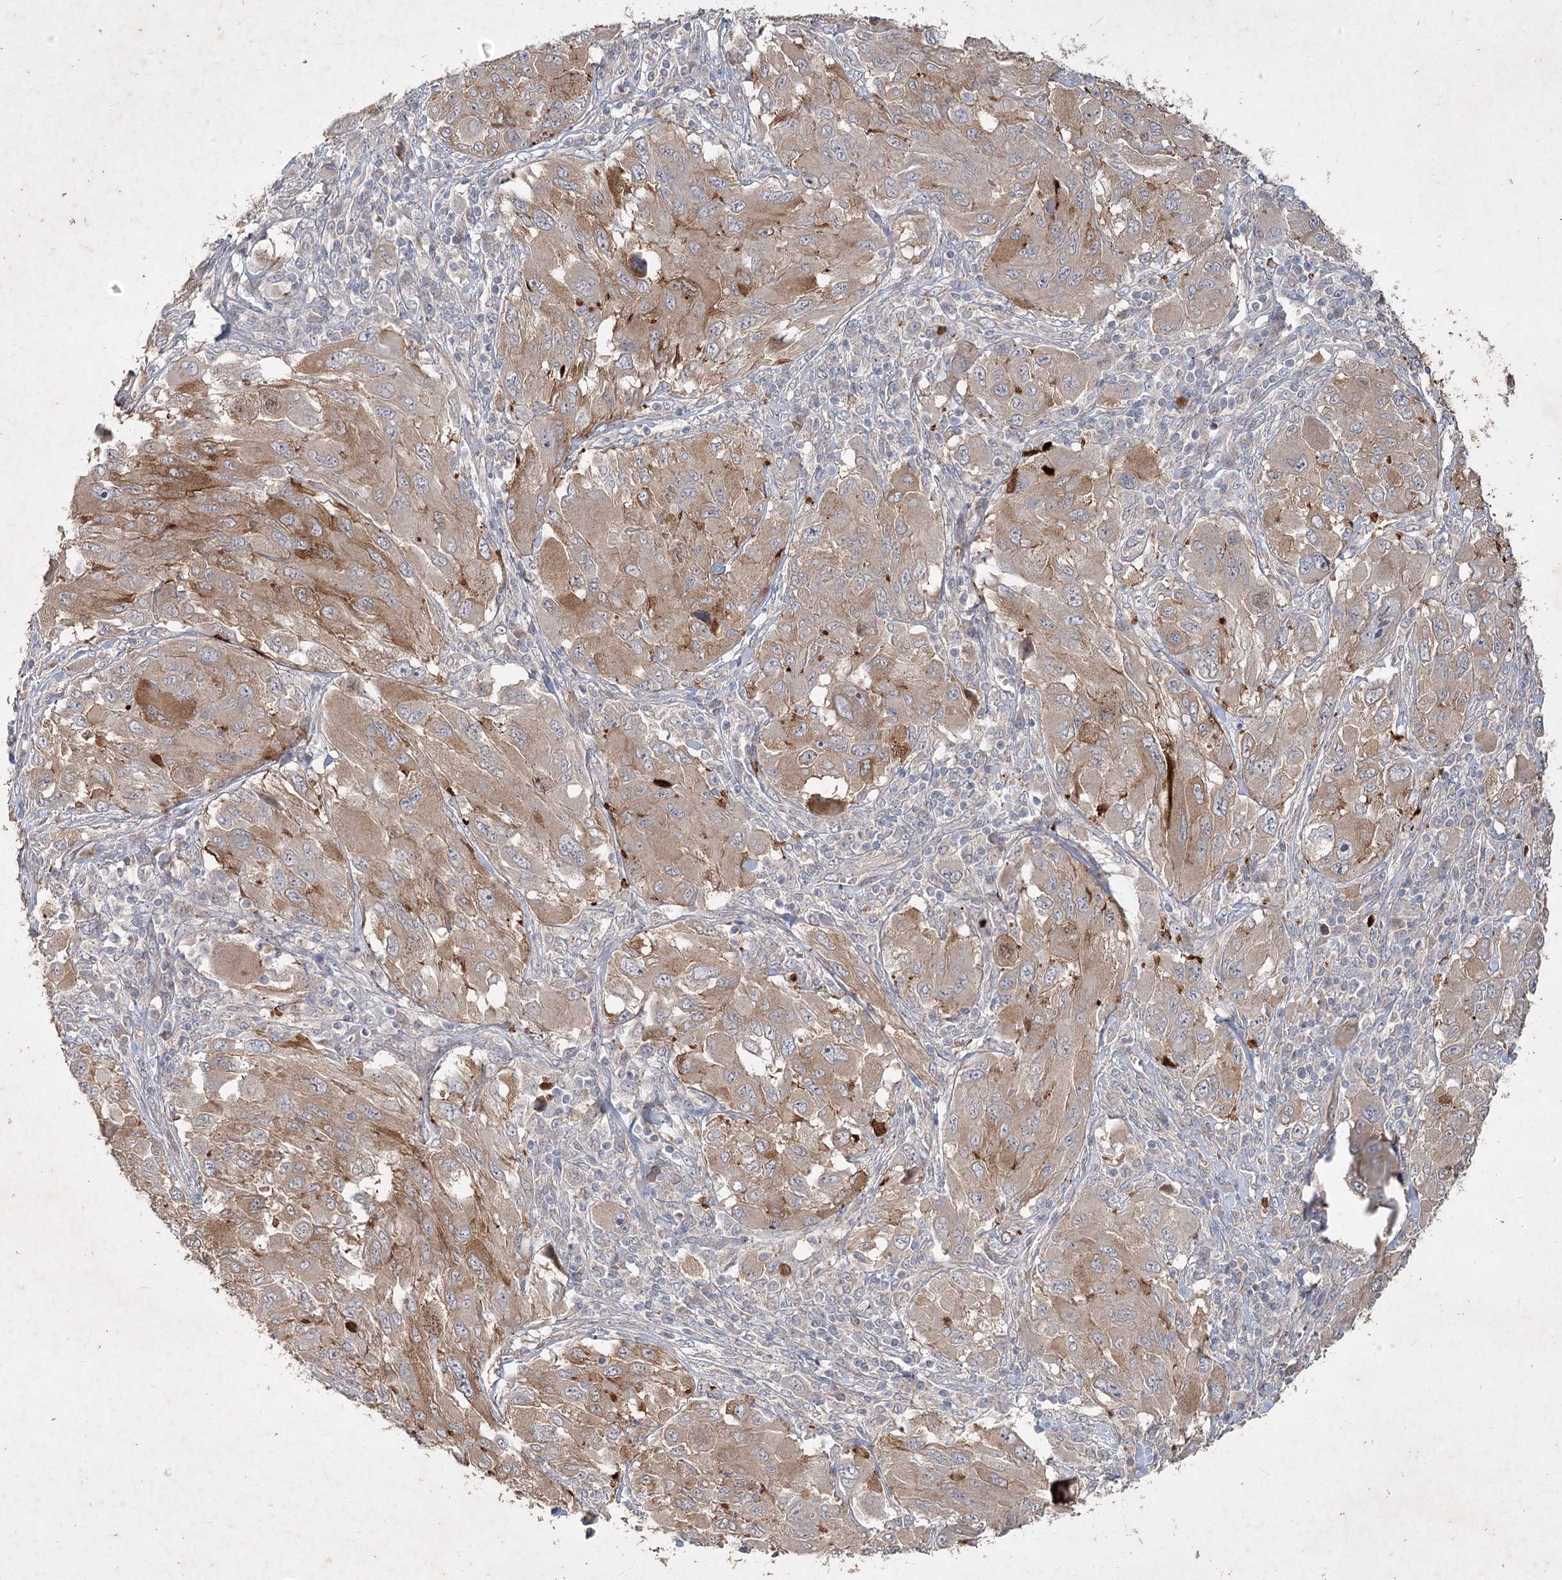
{"staining": {"intensity": "moderate", "quantity": "25%-75%", "location": "cytoplasmic/membranous"}, "tissue": "melanoma", "cell_type": "Tumor cells", "image_type": "cancer", "snomed": [{"axis": "morphology", "description": "Malignant melanoma, NOS"}, {"axis": "topography", "description": "Skin"}], "caption": "IHC of human malignant melanoma reveals medium levels of moderate cytoplasmic/membranous staining in approximately 25%-75% of tumor cells.", "gene": "IRAK1BP1", "patient": {"sex": "female", "age": 91}}